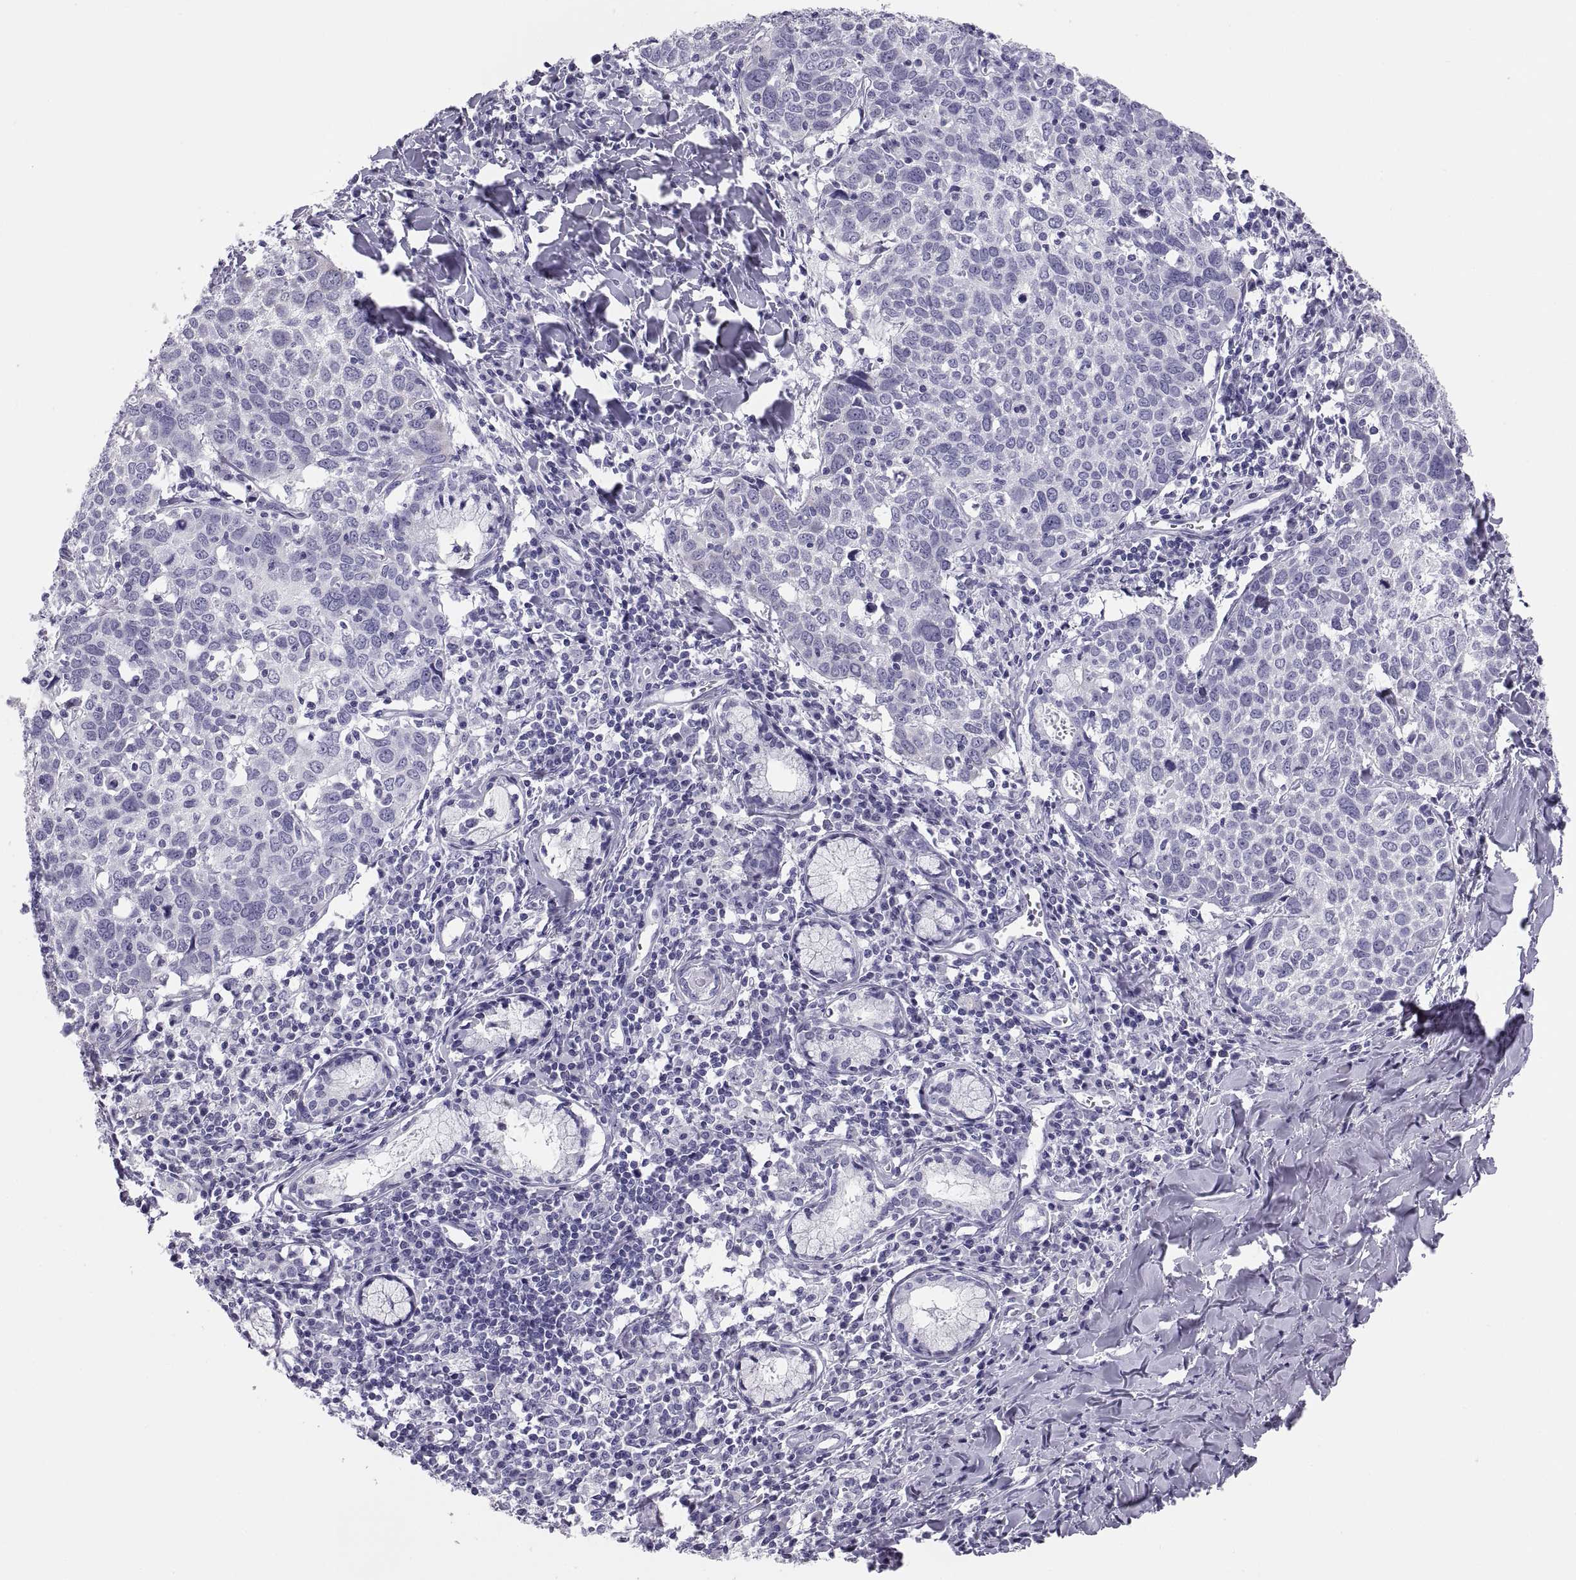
{"staining": {"intensity": "negative", "quantity": "none", "location": "none"}, "tissue": "lung cancer", "cell_type": "Tumor cells", "image_type": "cancer", "snomed": [{"axis": "morphology", "description": "Squamous cell carcinoma, NOS"}, {"axis": "topography", "description": "Lung"}], "caption": "An IHC histopathology image of lung cancer (squamous cell carcinoma) is shown. There is no staining in tumor cells of lung cancer (squamous cell carcinoma).", "gene": "PAX2", "patient": {"sex": "male", "age": 57}}